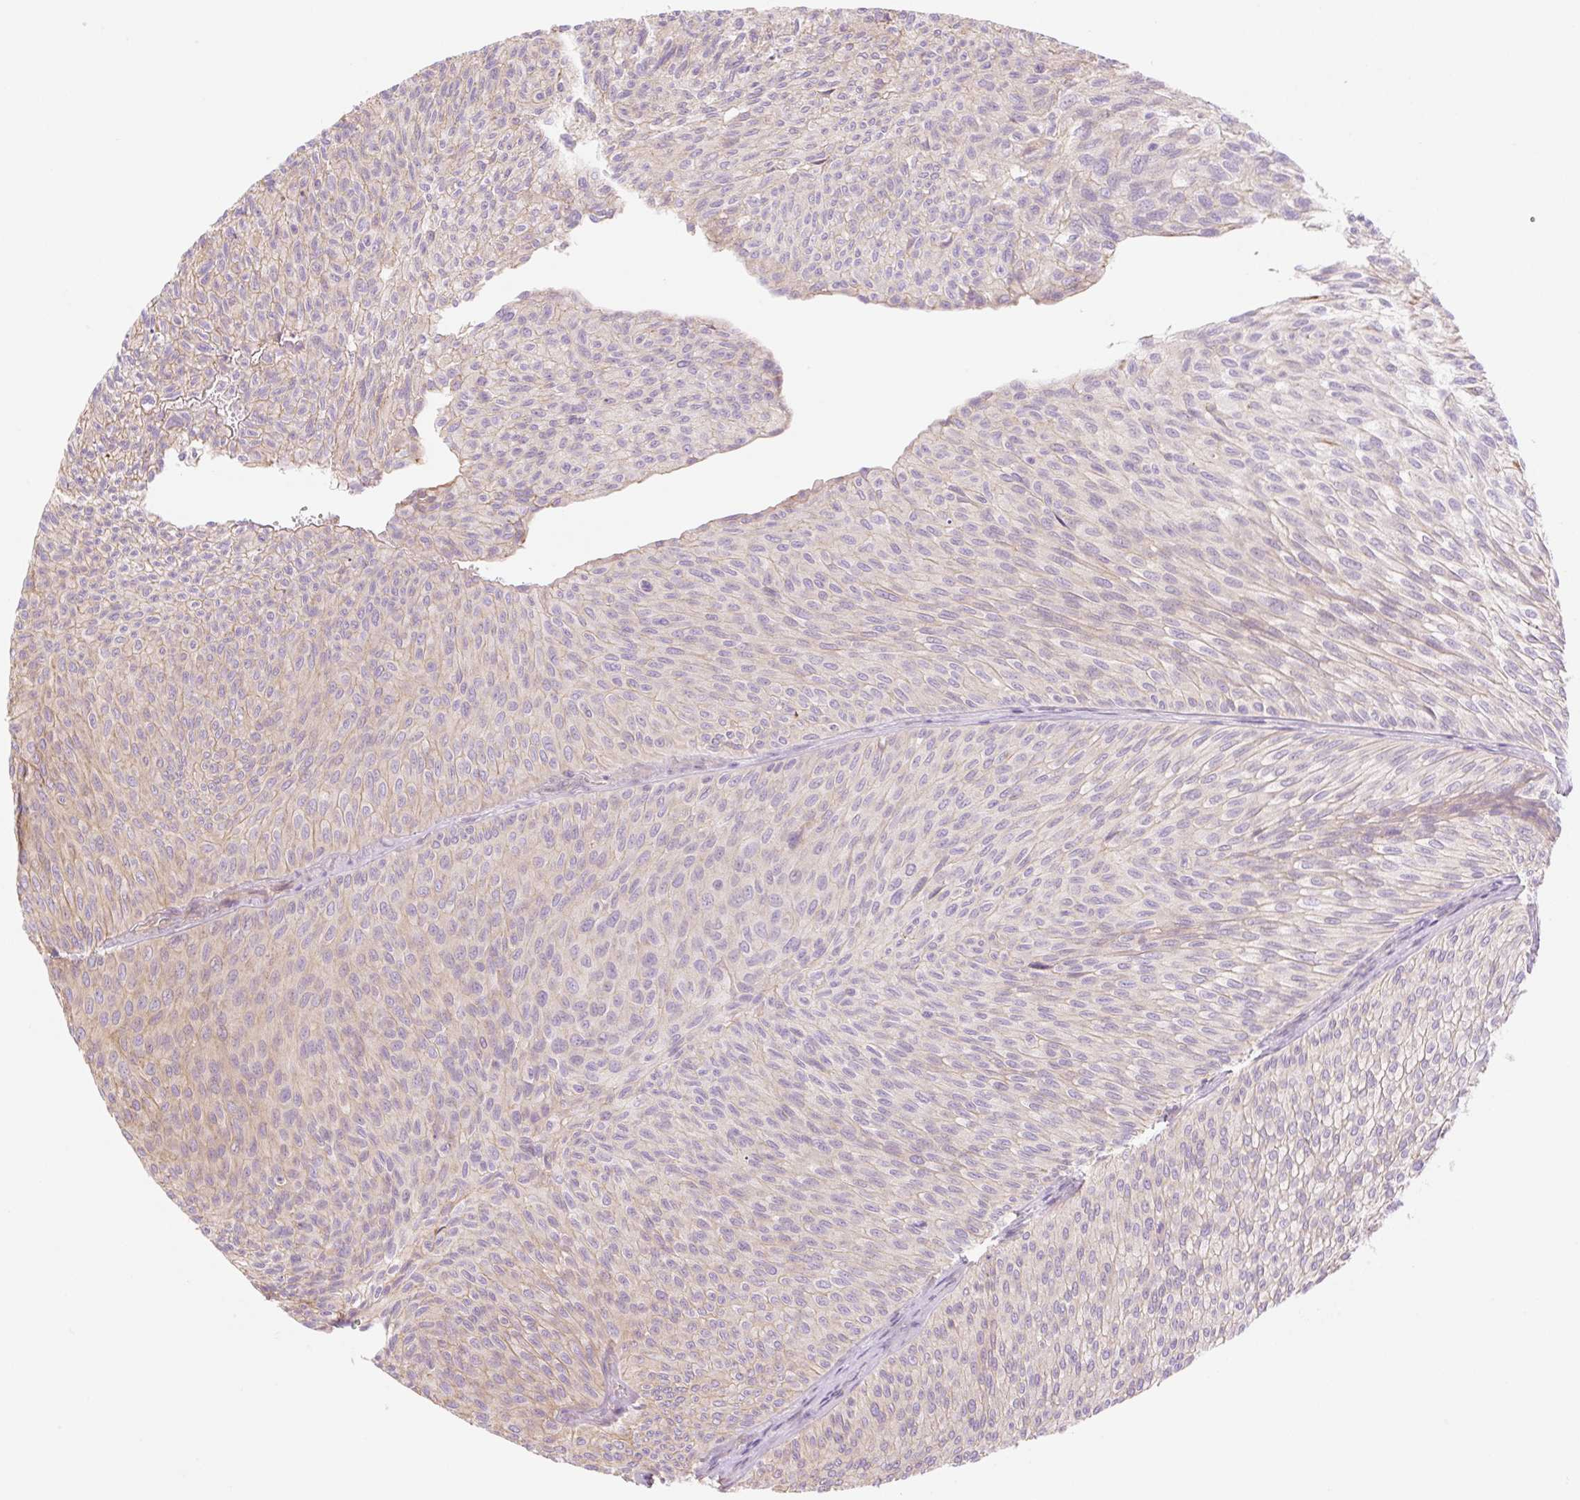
{"staining": {"intensity": "weak", "quantity": "25%-75%", "location": "cytoplasmic/membranous"}, "tissue": "urothelial cancer", "cell_type": "Tumor cells", "image_type": "cancer", "snomed": [{"axis": "morphology", "description": "Urothelial carcinoma, Low grade"}, {"axis": "topography", "description": "Urinary bladder"}], "caption": "DAB immunohistochemical staining of urothelial cancer displays weak cytoplasmic/membranous protein staining in about 25%-75% of tumor cells.", "gene": "NLRP5", "patient": {"sex": "male", "age": 91}}